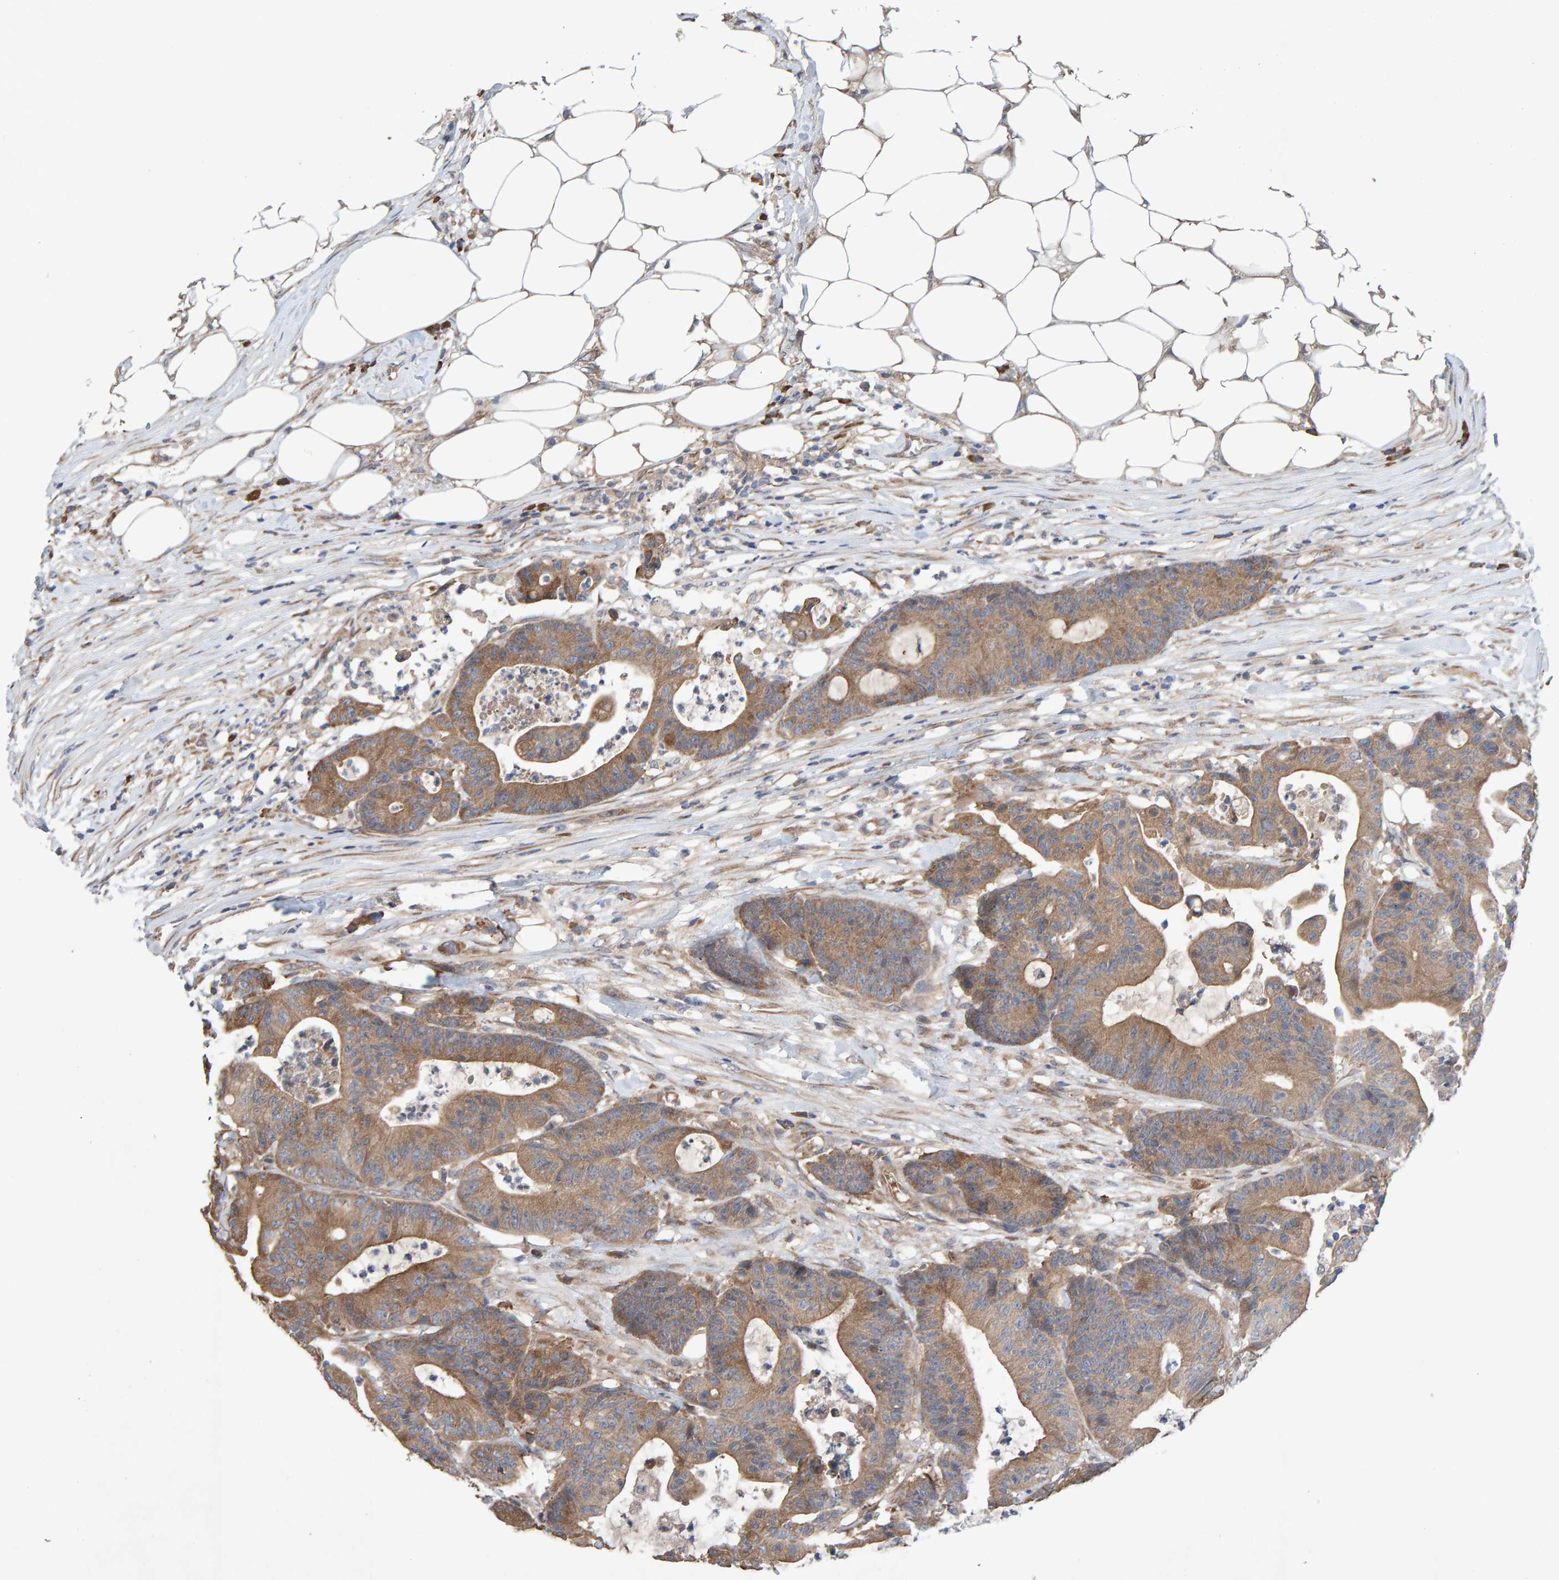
{"staining": {"intensity": "moderate", "quantity": ">75%", "location": "cytoplasmic/membranous"}, "tissue": "colorectal cancer", "cell_type": "Tumor cells", "image_type": "cancer", "snomed": [{"axis": "morphology", "description": "Adenocarcinoma, NOS"}, {"axis": "topography", "description": "Colon"}], "caption": "High-power microscopy captured an IHC photomicrograph of adenocarcinoma (colorectal), revealing moderate cytoplasmic/membranous positivity in about >75% of tumor cells.", "gene": "LRSAM1", "patient": {"sex": "female", "age": 84}}